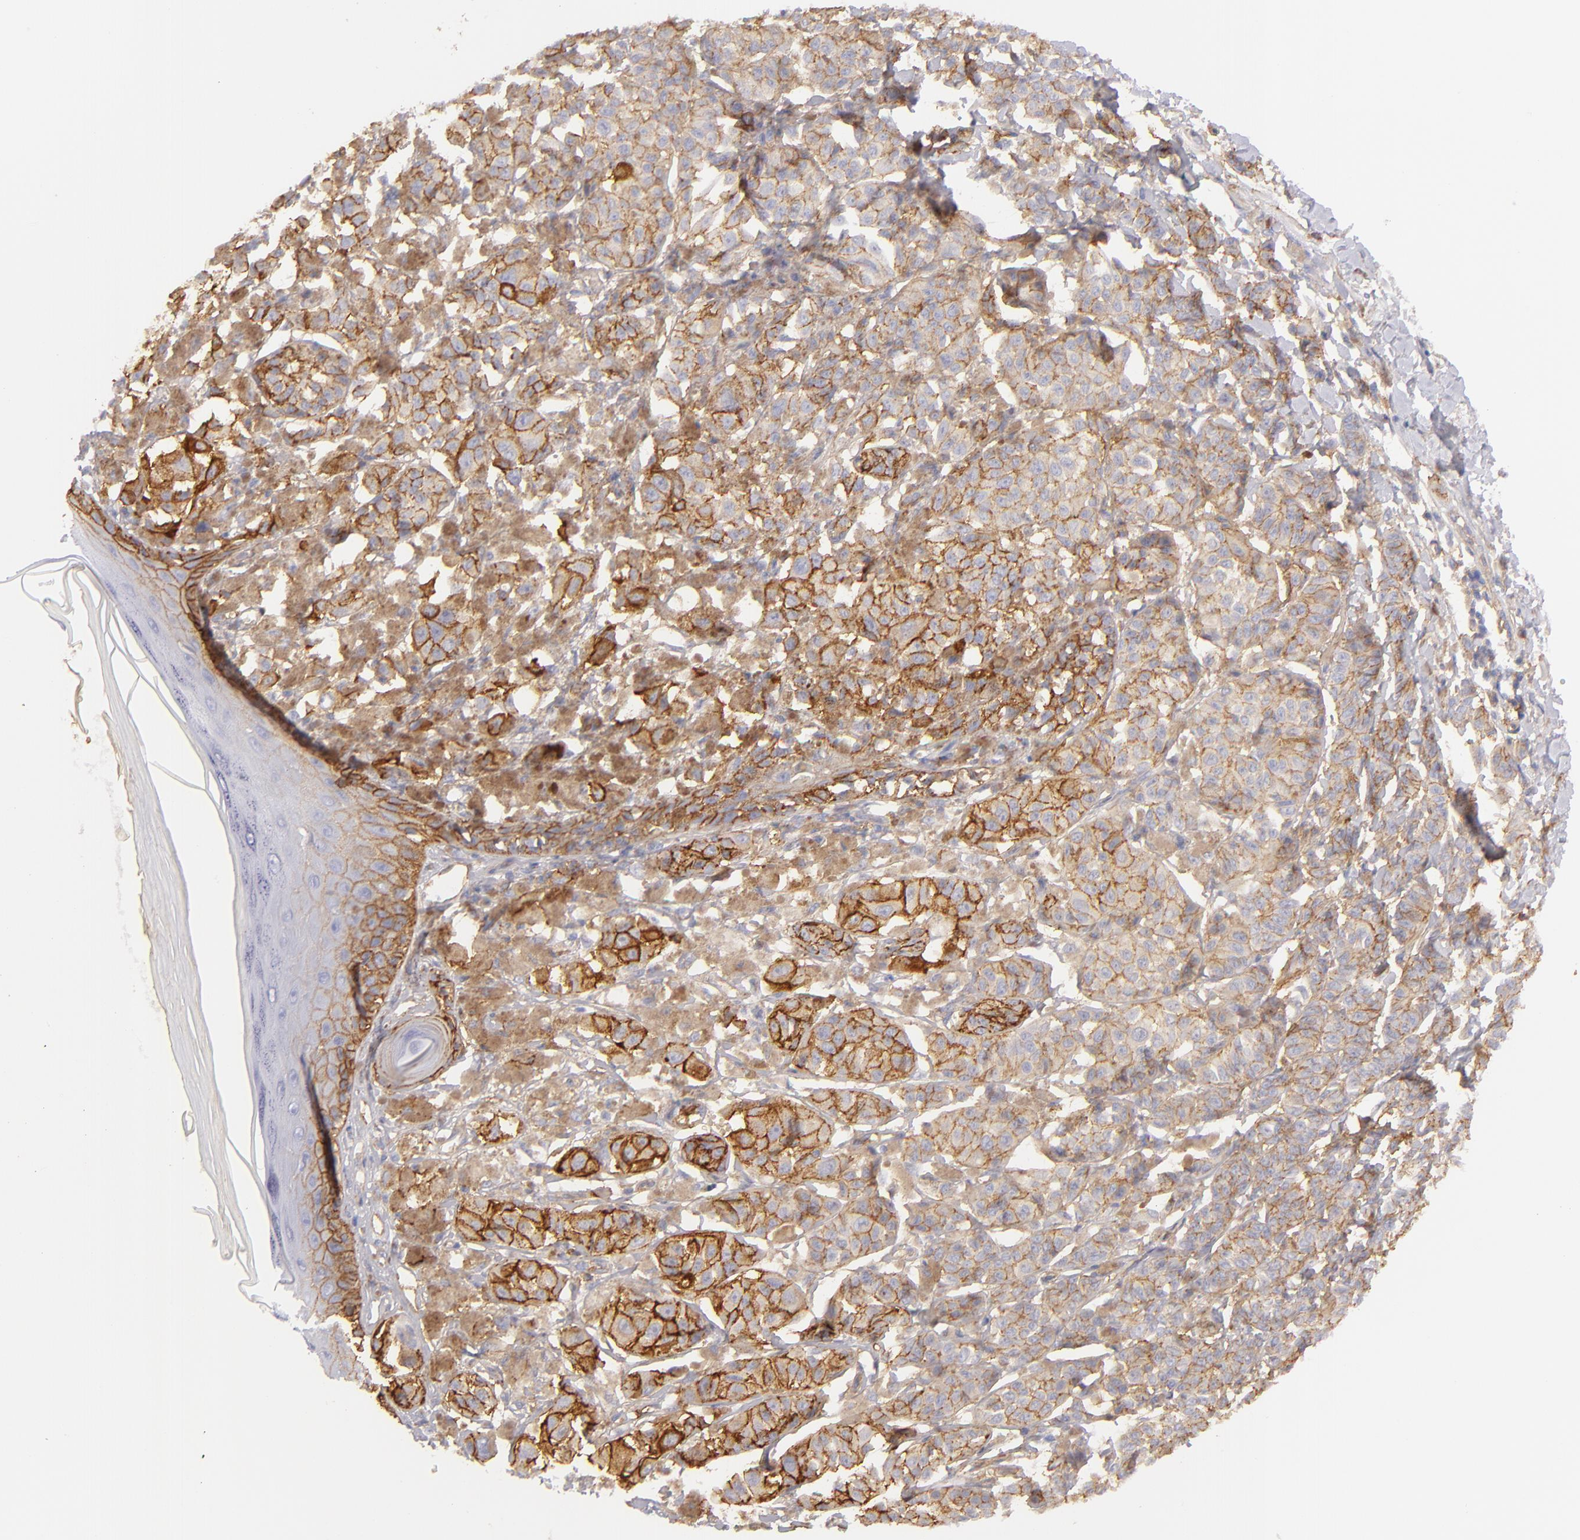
{"staining": {"intensity": "moderate", "quantity": ">75%", "location": "cytoplasmic/membranous"}, "tissue": "melanoma", "cell_type": "Tumor cells", "image_type": "cancer", "snomed": [{"axis": "morphology", "description": "Malignant melanoma, NOS"}, {"axis": "topography", "description": "Skin"}], "caption": "The immunohistochemical stain labels moderate cytoplasmic/membranous positivity in tumor cells of malignant melanoma tissue.", "gene": "CD151", "patient": {"sex": "male", "age": 76}}